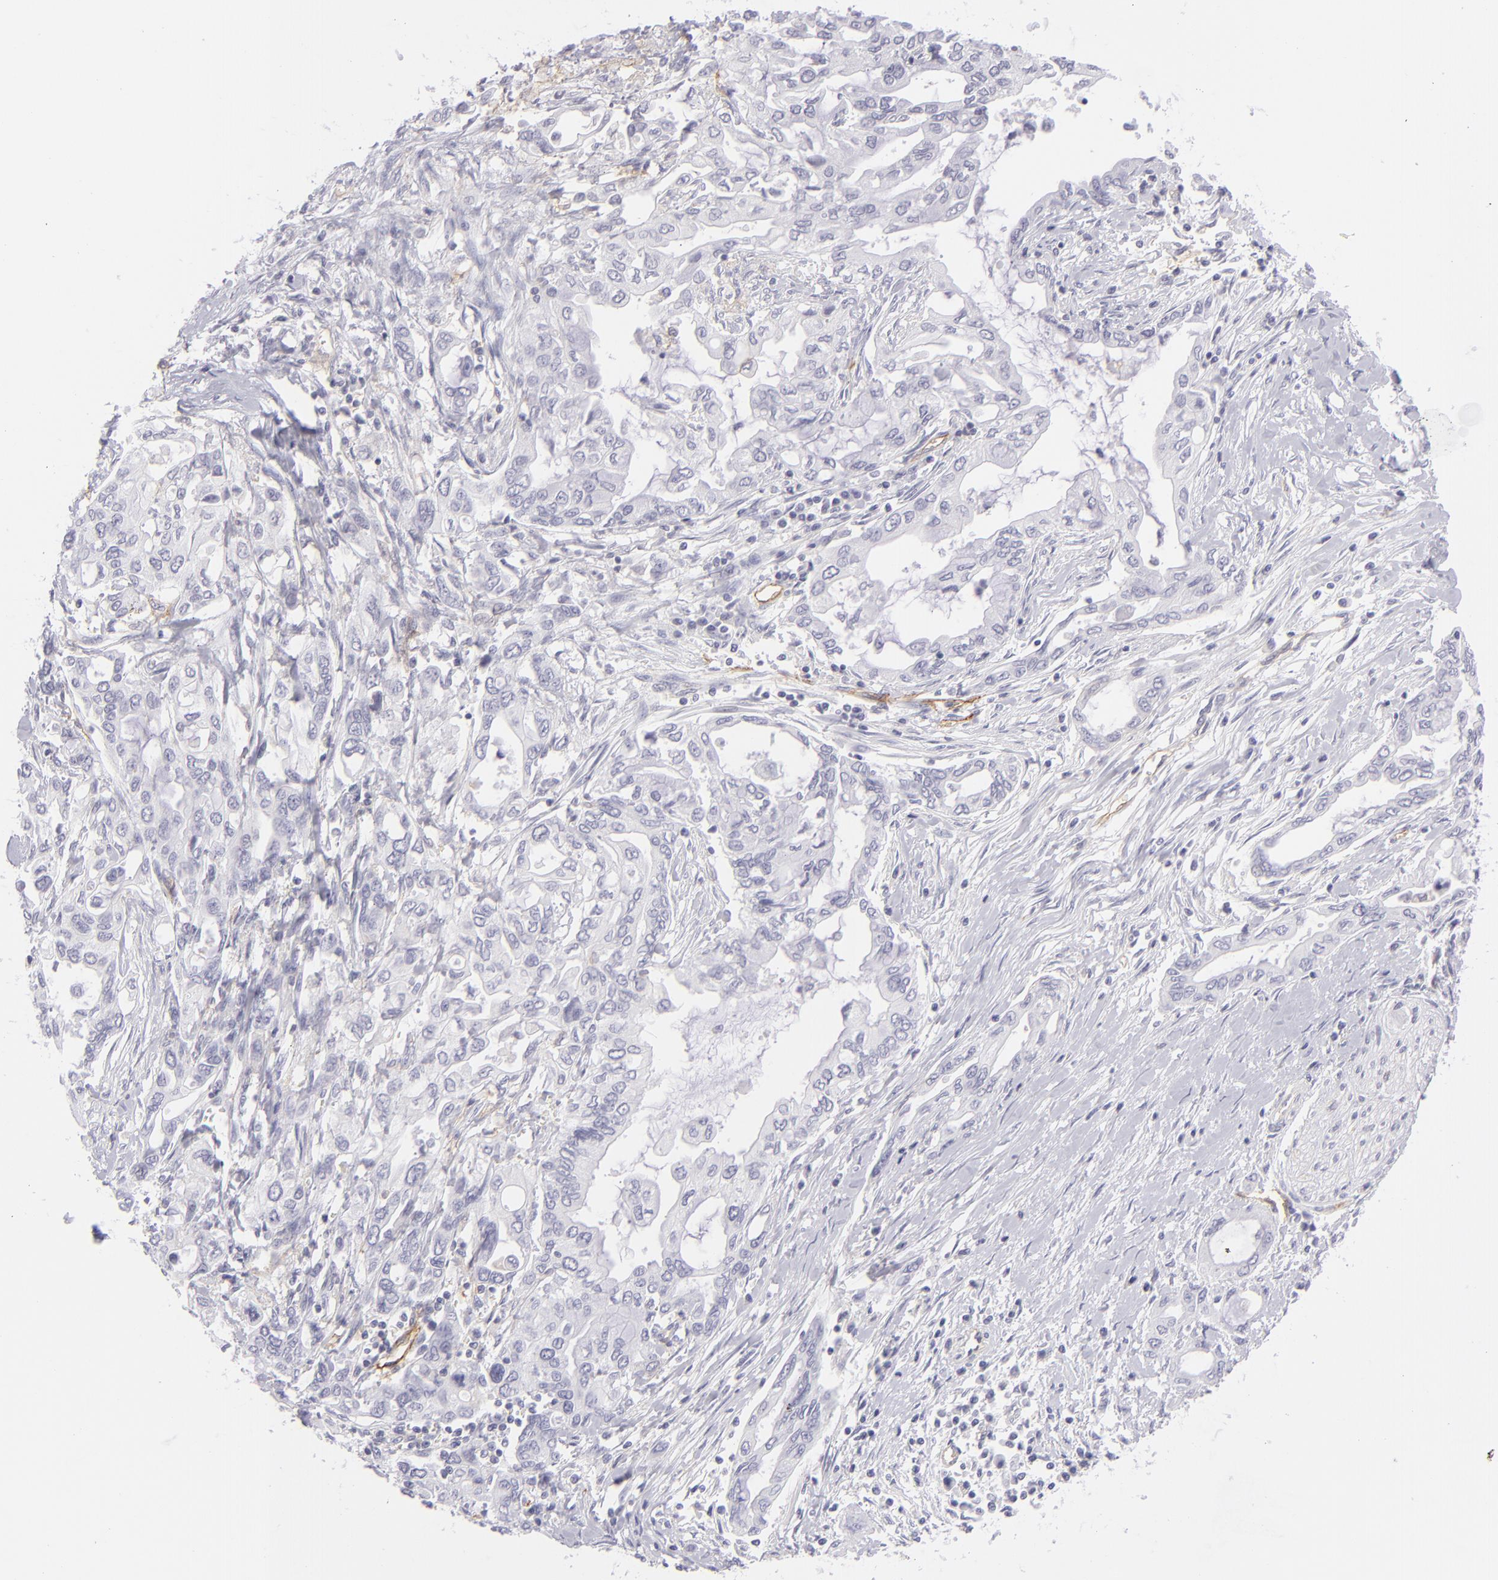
{"staining": {"intensity": "negative", "quantity": "none", "location": "none"}, "tissue": "pancreatic cancer", "cell_type": "Tumor cells", "image_type": "cancer", "snomed": [{"axis": "morphology", "description": "Adenocarcinoma, NOS"}, {"axis": "topography", "description": "Pancreas"}], "caption": "There is no significant positivity in tumor cells of pancreatic adenocarcinoma.", "gene": "THBD", "patient": {"sex": "female", "age": 57}}